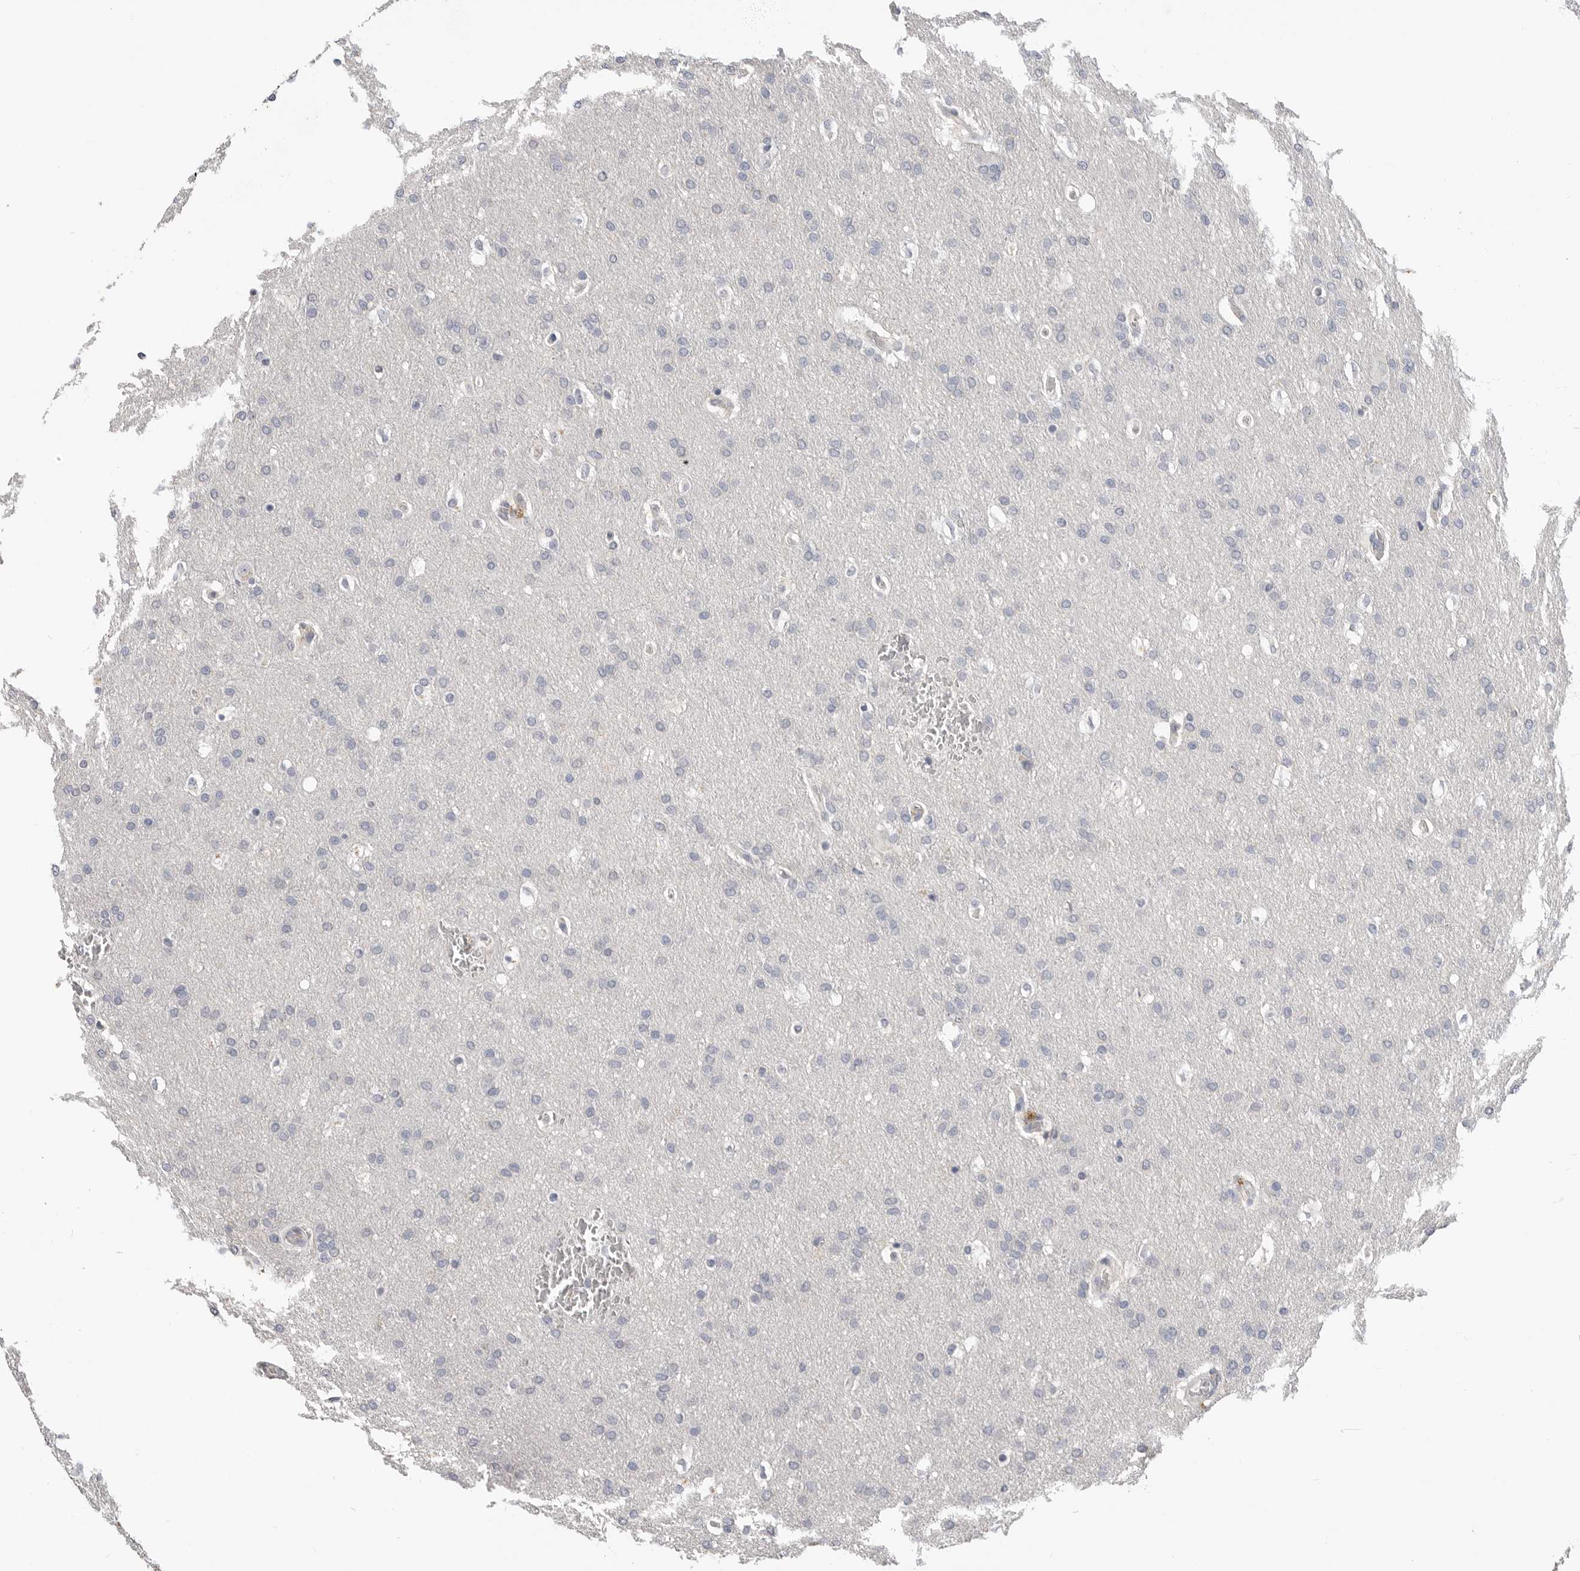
{"staining": {"intensity": "negative", "quantity": "none", "location": "none"}, "tissue": "glioma", "cell_type": "Tumor cells", "image_type": "cancer", "snomed": [{"axis": "morphology", "description": "Glioma, malignant, Low grade"}, {"axis": "topography", "description": "Brain"}], "caption": "There is no significant positivity in tumor cells of glioma. The staining is performed using DAB (3,3'-diaminobenzidine) brown chromogen with nuclei counter-stained in using hematoxylin.", "gene": "LTBR", "patient": {"sex": "female", "age": 37}}